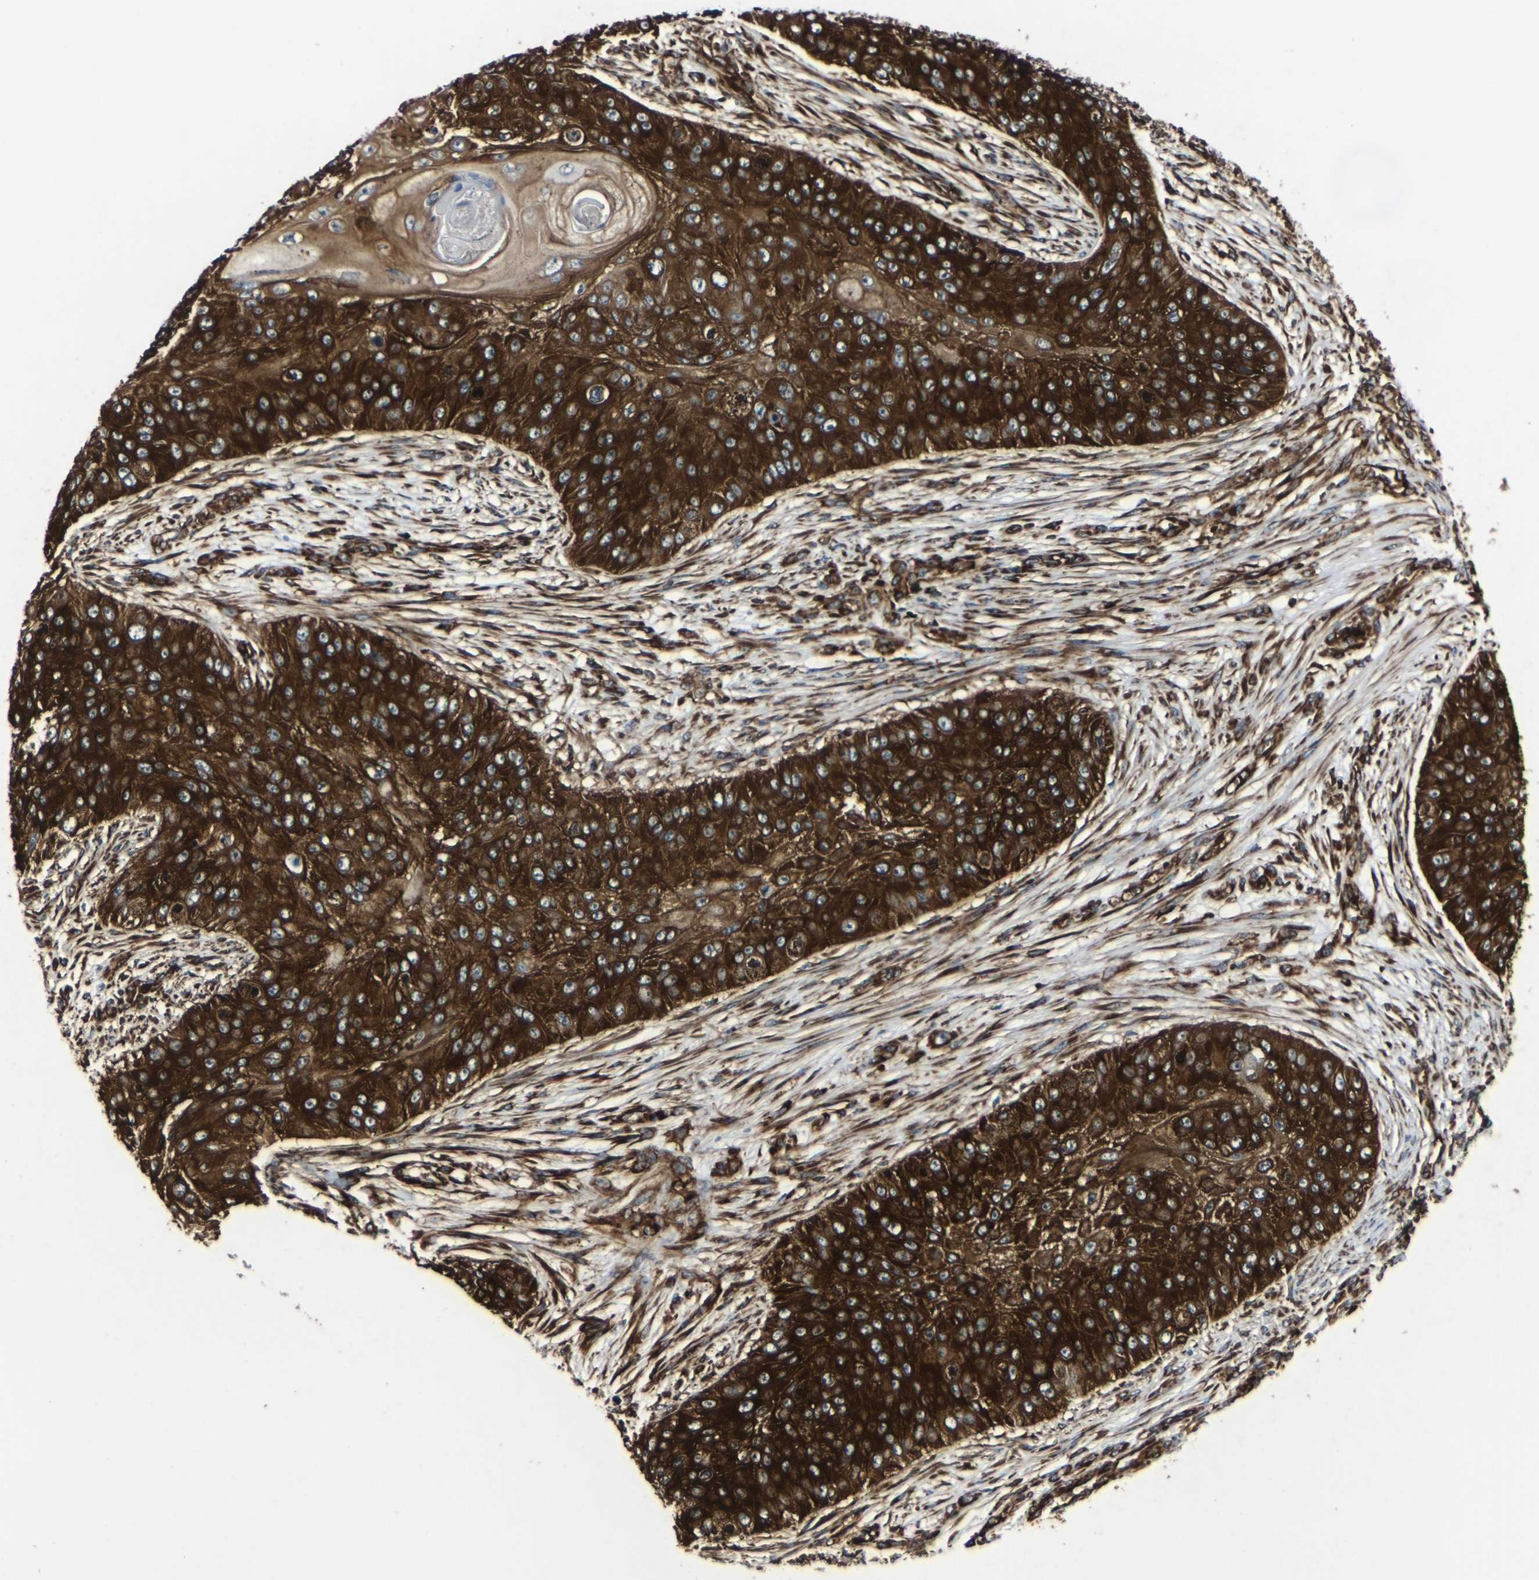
{"staining": {"intensity": "strong", "quantity": ">75%", "location": "cytoplasmic/membranous"}, "tissue": "skin cancer", "cell_type": "Tumor cells", "image_type": "cancer", "snomed": [{"axis": "morphology", "description": "Squamous cell carcinoma, NOS"}, {"axis": "topography", "description": "Skin"}], "caption": "There is high levels of strong cytoplasmic/membranous expression in tumor cells of squamous cell carcinoma (skin), as demonstrated by immunohistochemical staining (brown color).", "gene": "MARCHF2", "patient": {"sex": "female", "age": 80}}